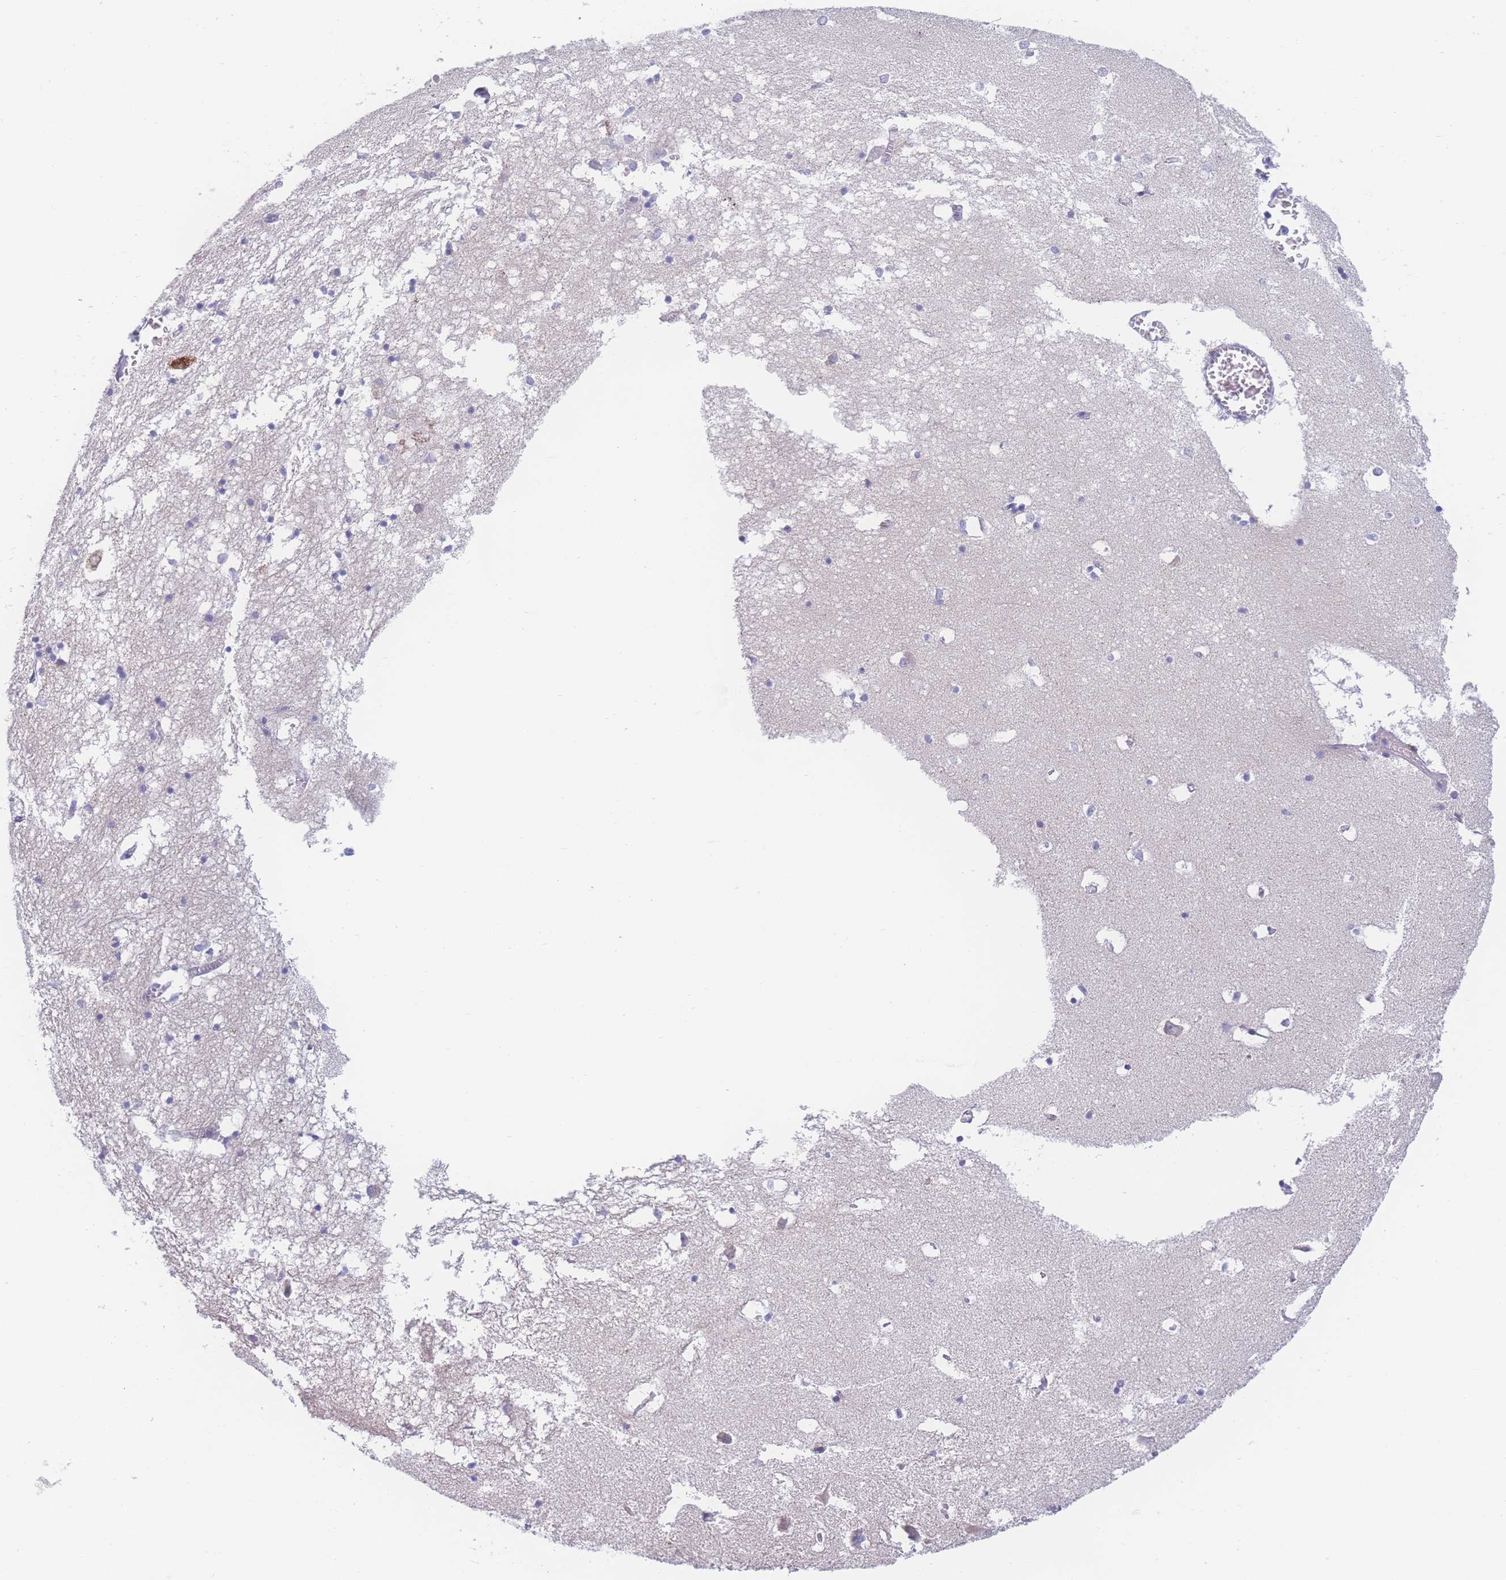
{"staining": {"intensity": "negative", "quantity": "none", "location": "none"}, "tissue": "hippocampus", "cell_type": "Glial cells", "image_type": "normal", "snomed": [{"axis": "morphology", "description": "Normal tissue, NOS"}, {"axis": "topography", "description": "Hippocampus"}], "caption": "Immunohistochemical staining of benign hippocampus reveals no significant positivity in glial cells. (DAB (3,3'-diaminobenzidine) immunohistochemistry, high magnification).", "gene": "PRSS22", "patient": {"sex": "male", "age": 70}}